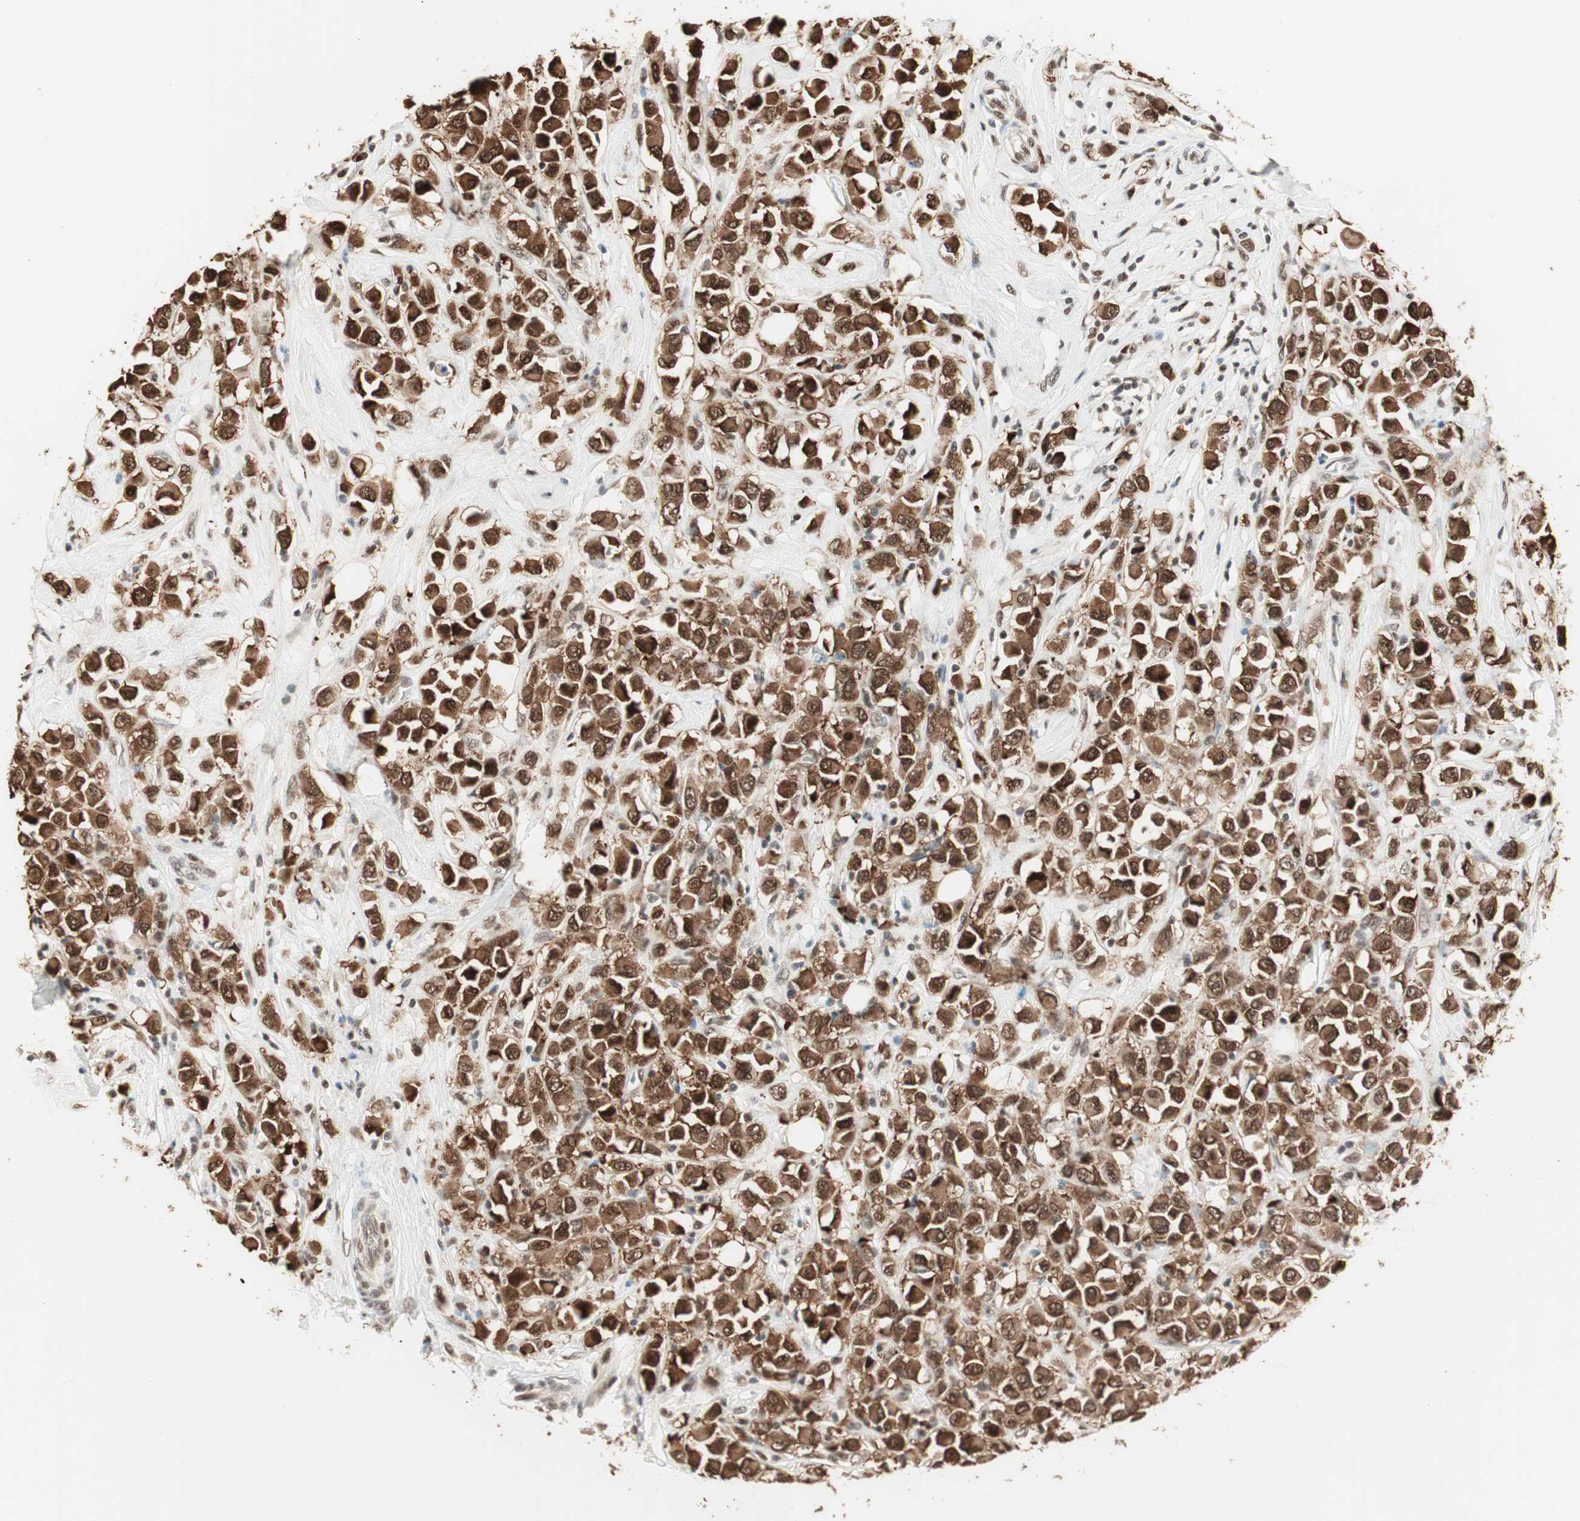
{"staining": {"intensity": "strong", "quantity": ">75%", "location": "nuclear"}, "tissue": "breast cancer", "cell_type": "Tumor cells", "image_type": "cancer", "snomed": [{"axis": "morphology", "description": "Duct carcinoma"}, {"axis": "topography", "description": "Breast"}], "caption": "High-power microscopy captured an IHC histopathology image of breast infiltrating ductal carcinoma, revealing strong nuclear expression in about >75% of tumor cells.", "gene": "SMARCE1", "patient": {"sex": "female", "age": 61}}